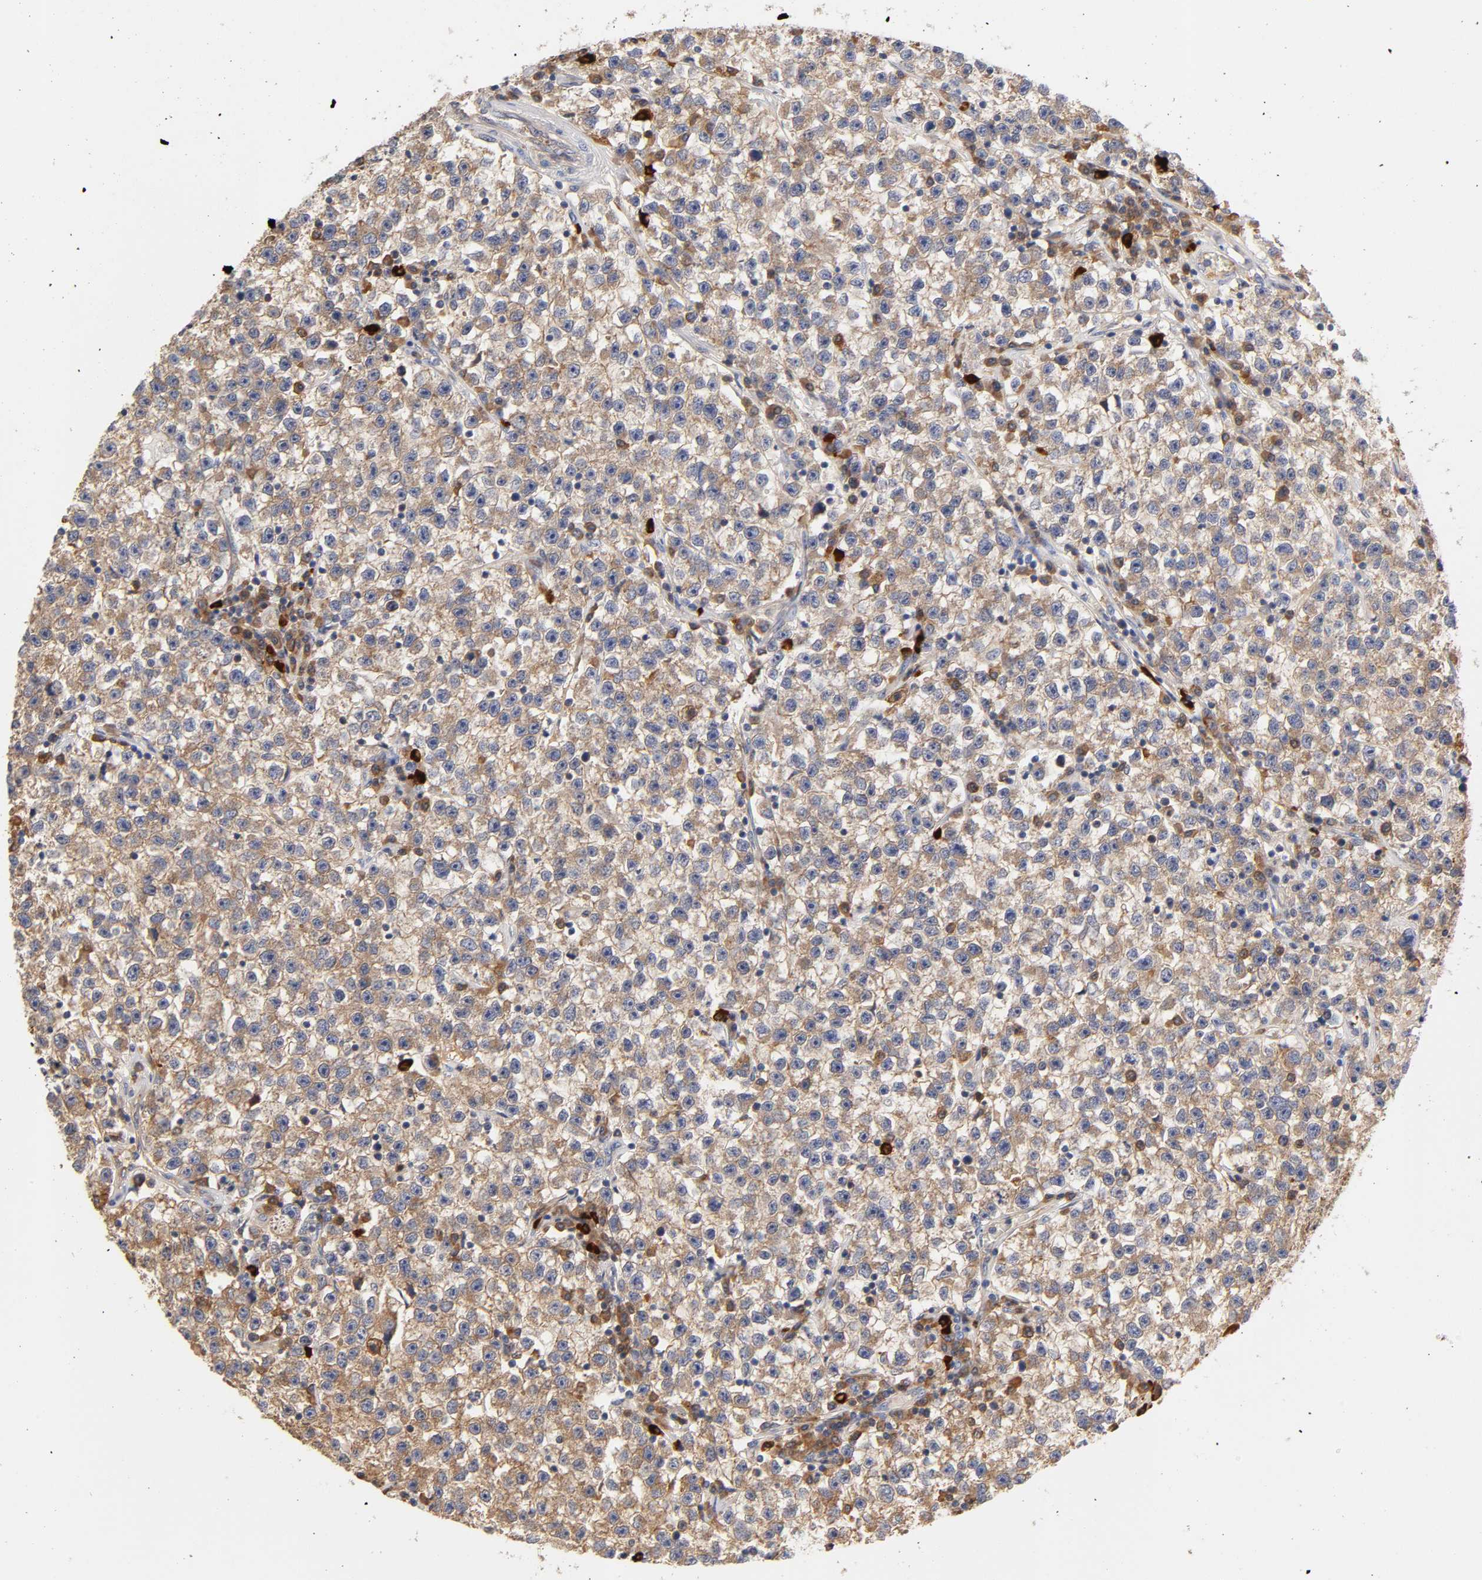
{"staining": {"intensity": "moderate", "quantity": ">75%", "location": "cytoplasmic/membranous"}, "tissue": "testis cancer", "cell_type": "Tumor cells", "image_type": "cancer", "snomed": [{"axis": "morphology", "description": "Seminoma, NOS"}, {"axis": "topography", "description": "Testis"}], "caption": "Testis cancer (seminoma) stained with immunohistochemistry exhibits moderate cytoplasmic/membranous positivity in about >75% of tumor cells.", "gene": "RPS29", "patient": {"sex": "male", "age": 22}}